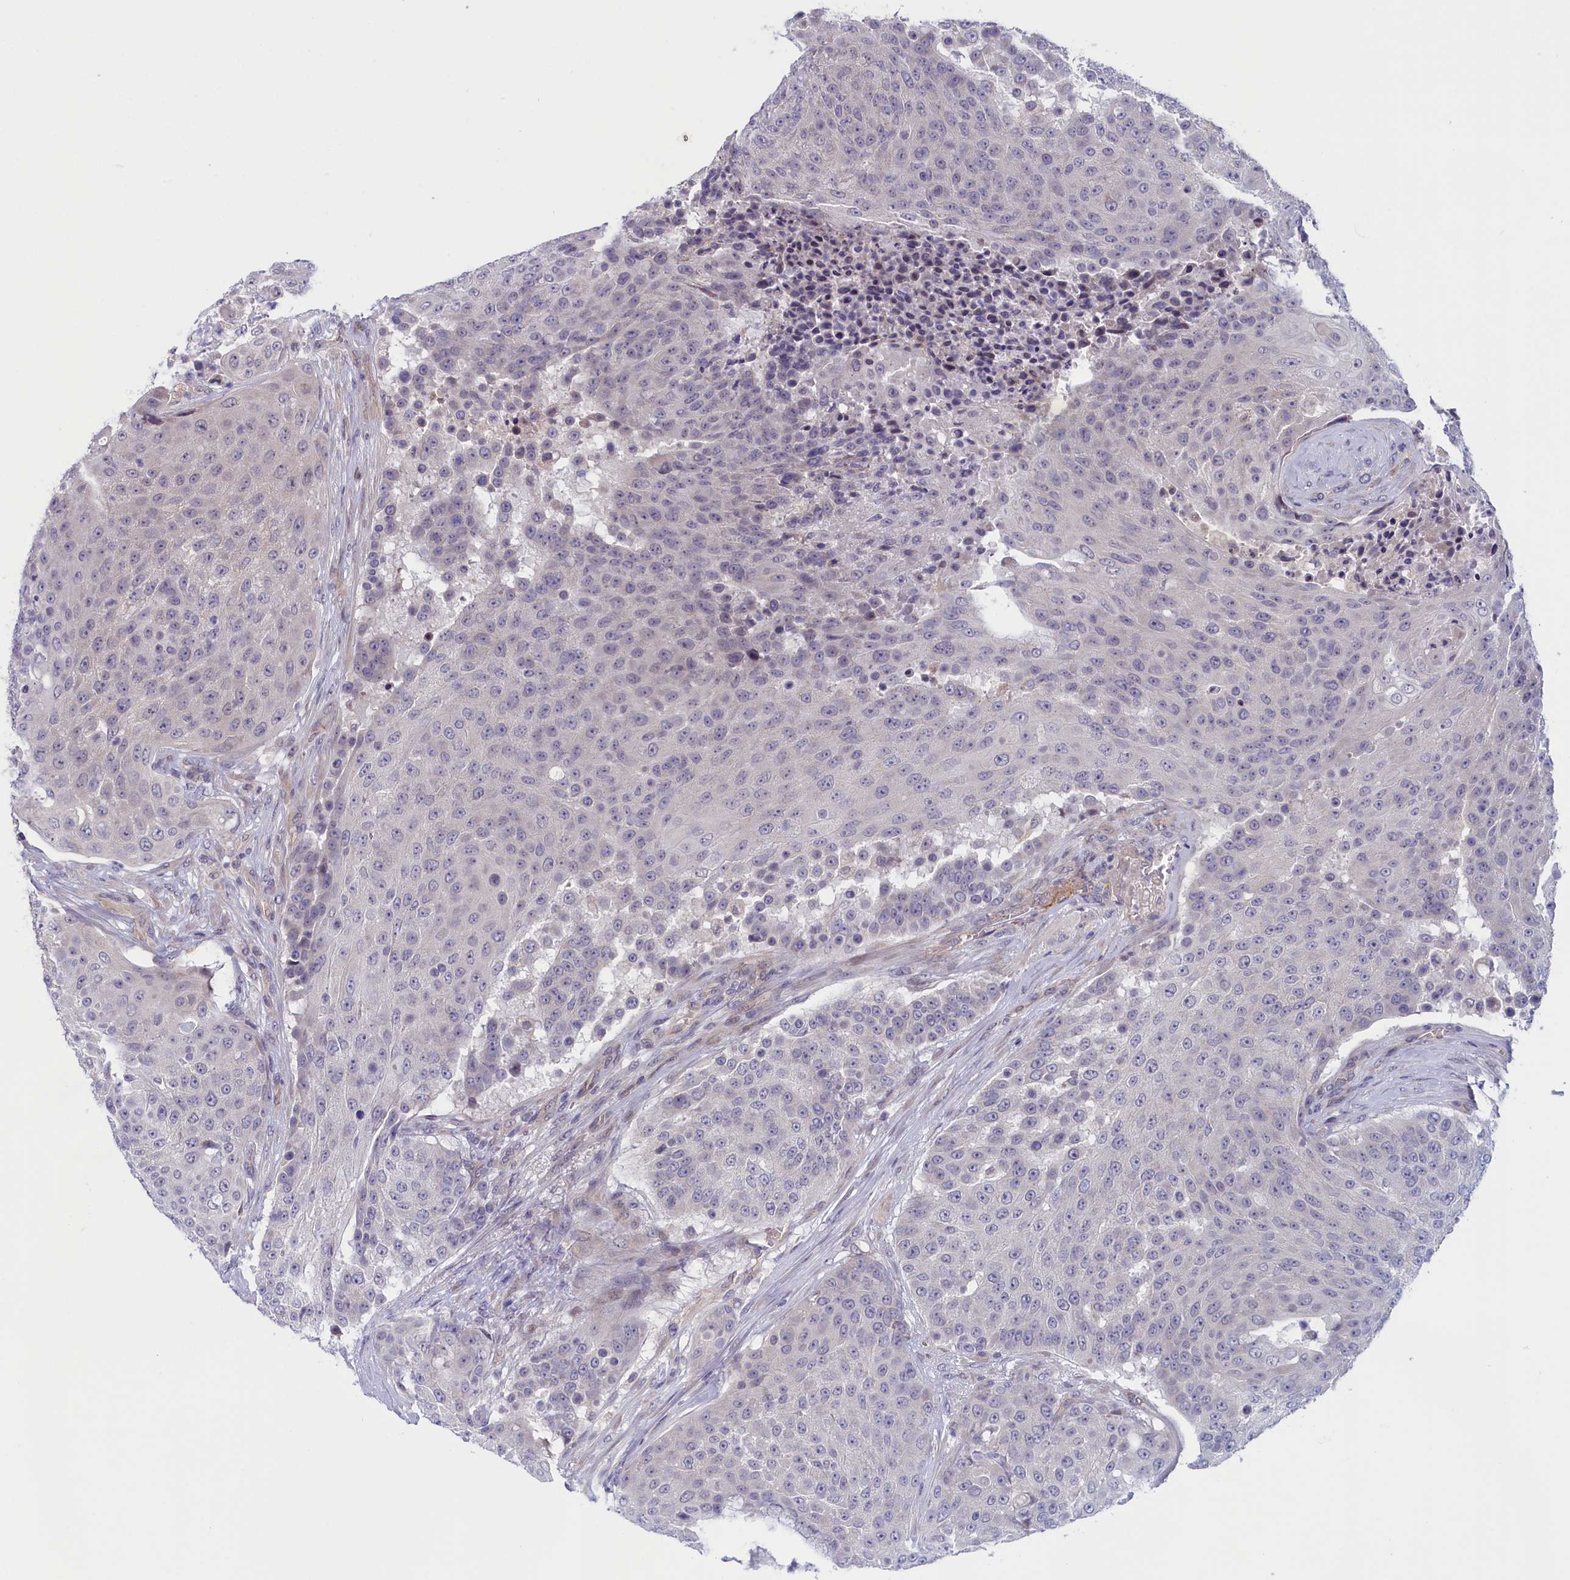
{"staining": {"intensity": "negative", "quantity": "none", "location": "none"}, "tissue": "urothelial cancer", "cell_type": "Tumor cells", "image_type": "cancer", "snomed": [{"axis": "morphology", "description": "Urothelial carcinoma, High grade"}, {"axis": "topography", "description": "Urinary bladder"}], "caption": "An IHC image of urothelial carcinoma (high-grade) is shown. There is no staining in tumor cells of urothelial carcinoma (high-grade). (IHC, brightfield microscopy, high magnification).", "gene": "IGFALS", "patient": {"sex": "female", "age": 63}}